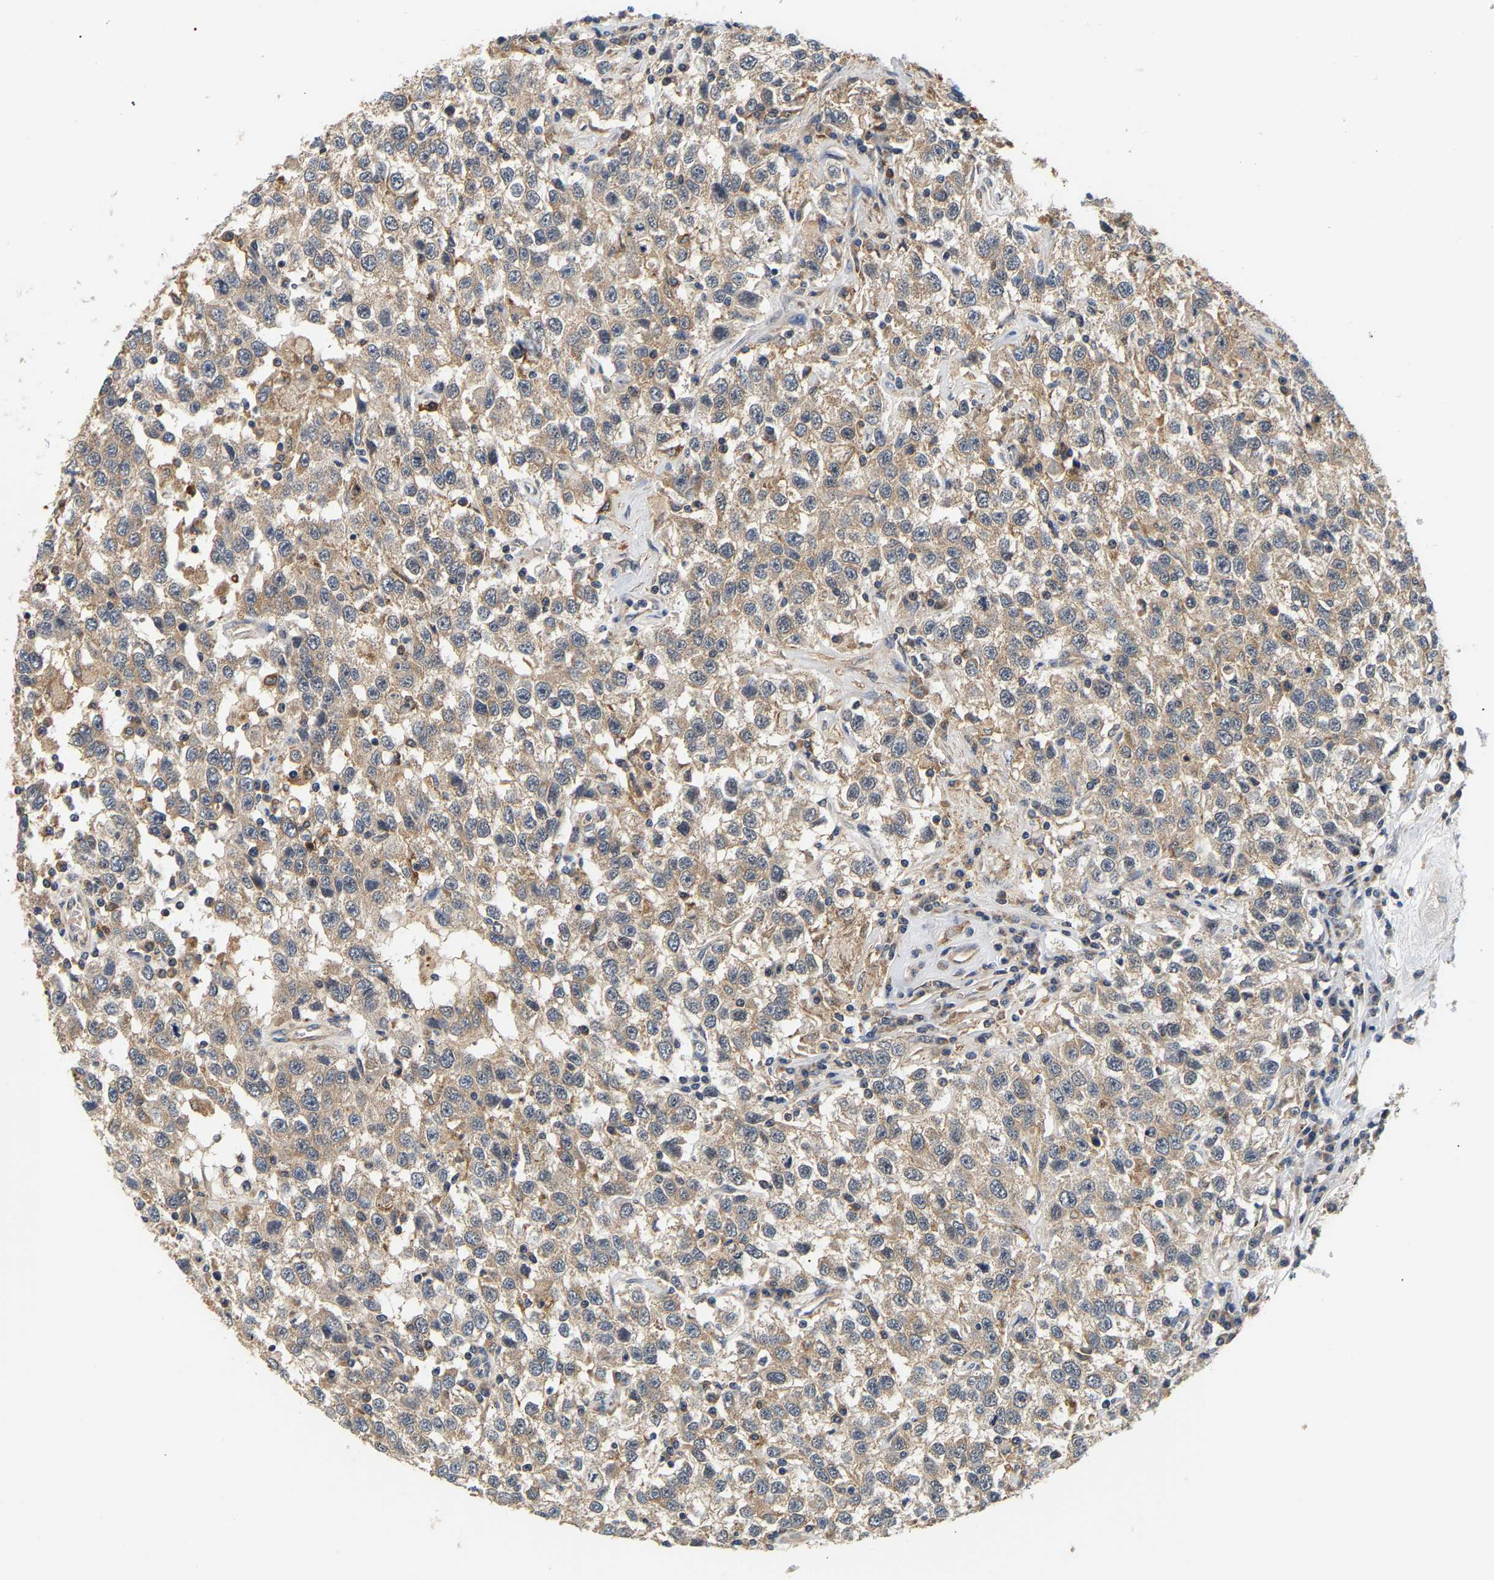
{"staining": {"intensity": "weak", "quantity": ">75%", "location": "cytoplasmic/membranous"}, "tissue": "testis cancer", "cell_type": "Tumor cells", "image_type": "cancer", "snomed": [{"axis": "morphology", "description": "Seminoma, NOS"}, {"axis": "topography", "description": "Testis"}], "caption": "Testis cancer (seminoma) stained for a protein displays weak cytoplasmic/membranous positivity in tumor cells.", "gene": "PPID", "patient": {"sex": "male", "age": 41}}